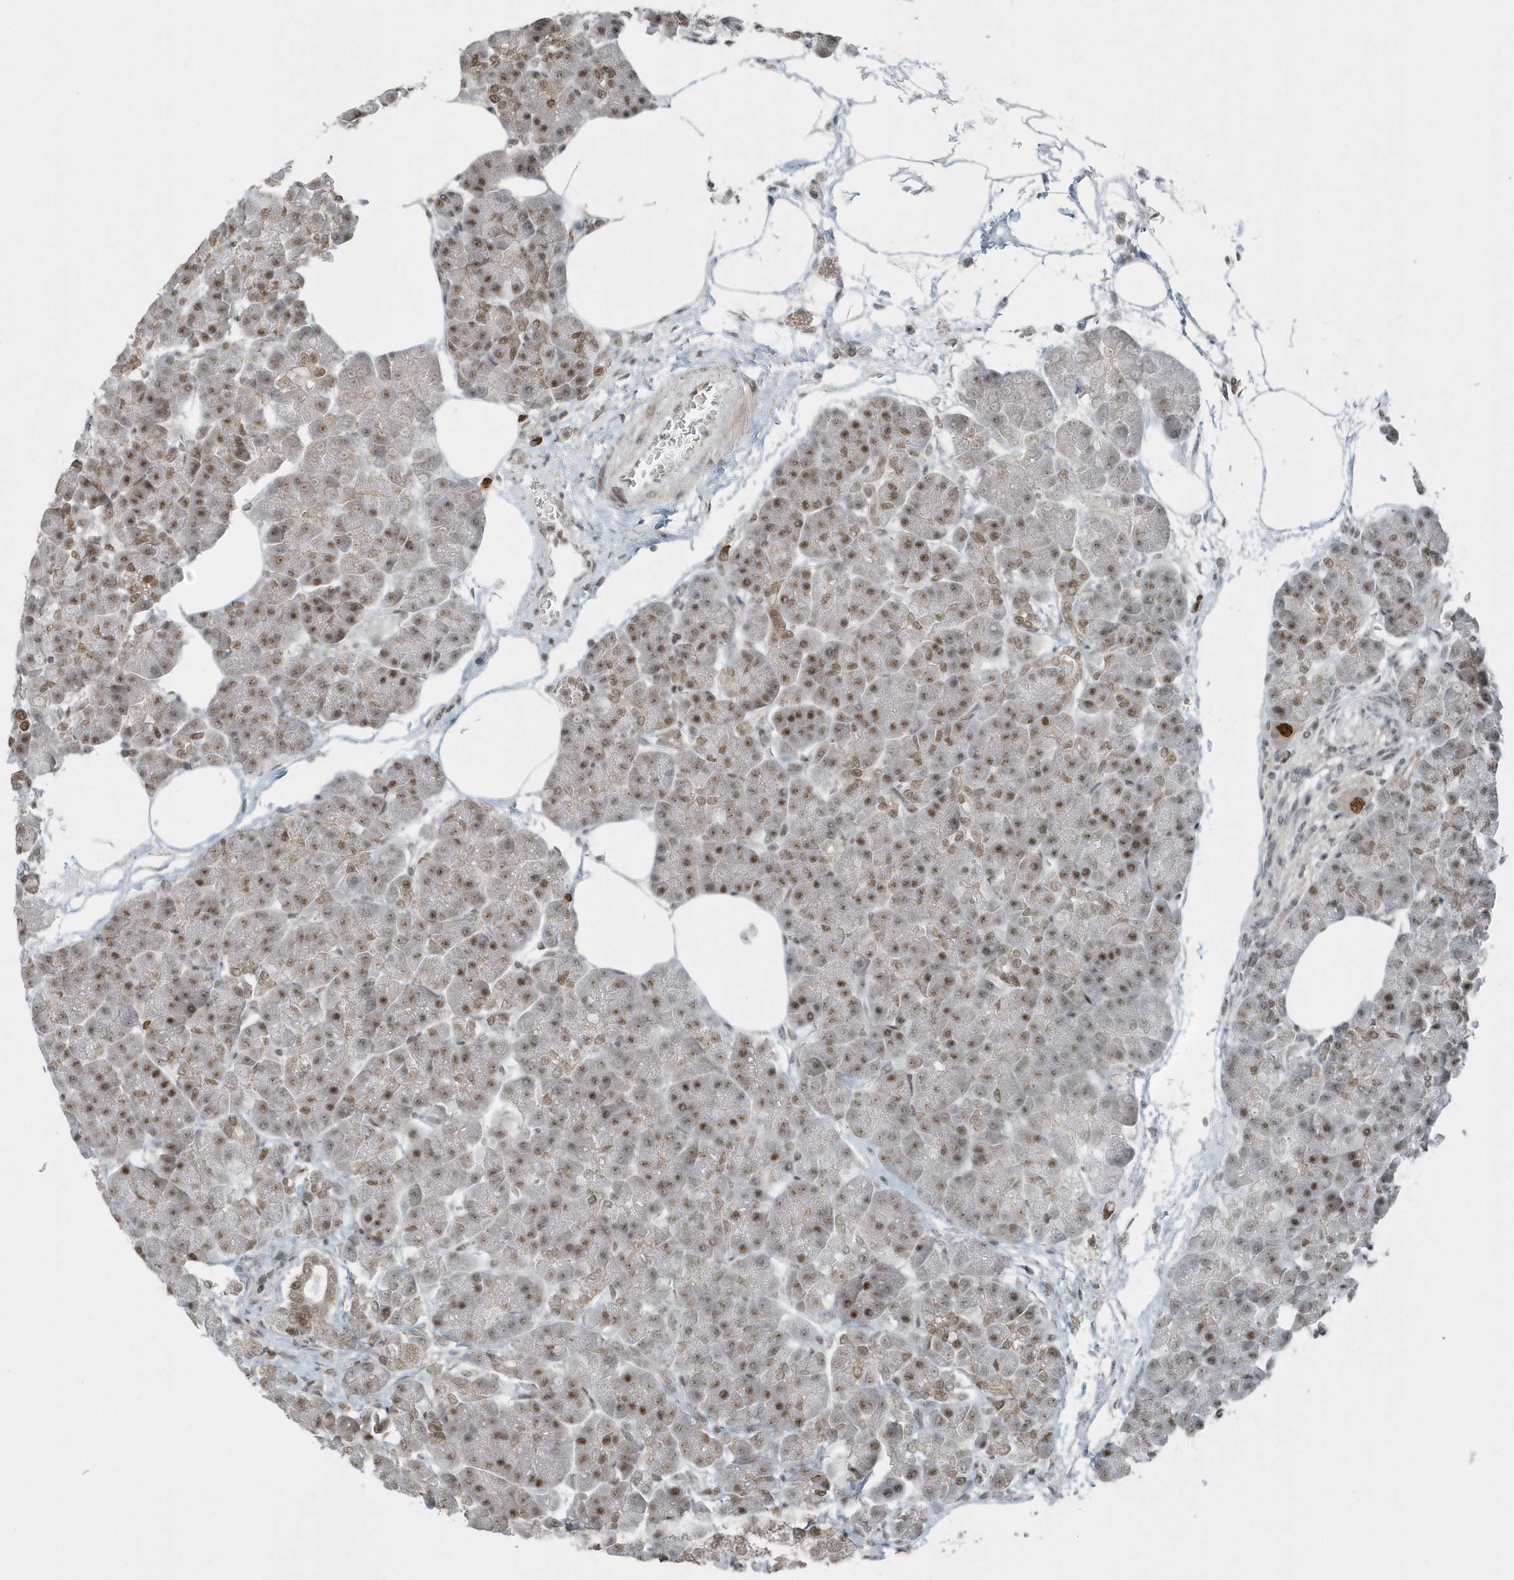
{"staining": {"intensity": "strong", "quantity": ">75%", "location": "nuclear"}, "tissue": "pancreas", "cell_type": "Exocrine glandular cells", "image_type": "normal", "snomed": [{"axis": "morphology", "description": "Normal tissue, NOS"}, {"axis": "topography", "description": "Pancreas"}], "caption": "Exocrine glandular cells demonstrate strong nuclear staining in about >75% of cells in unremarkable pancreas.", "gene": "YTHDC1", "patient": {"sex": "female", "age": 70}}